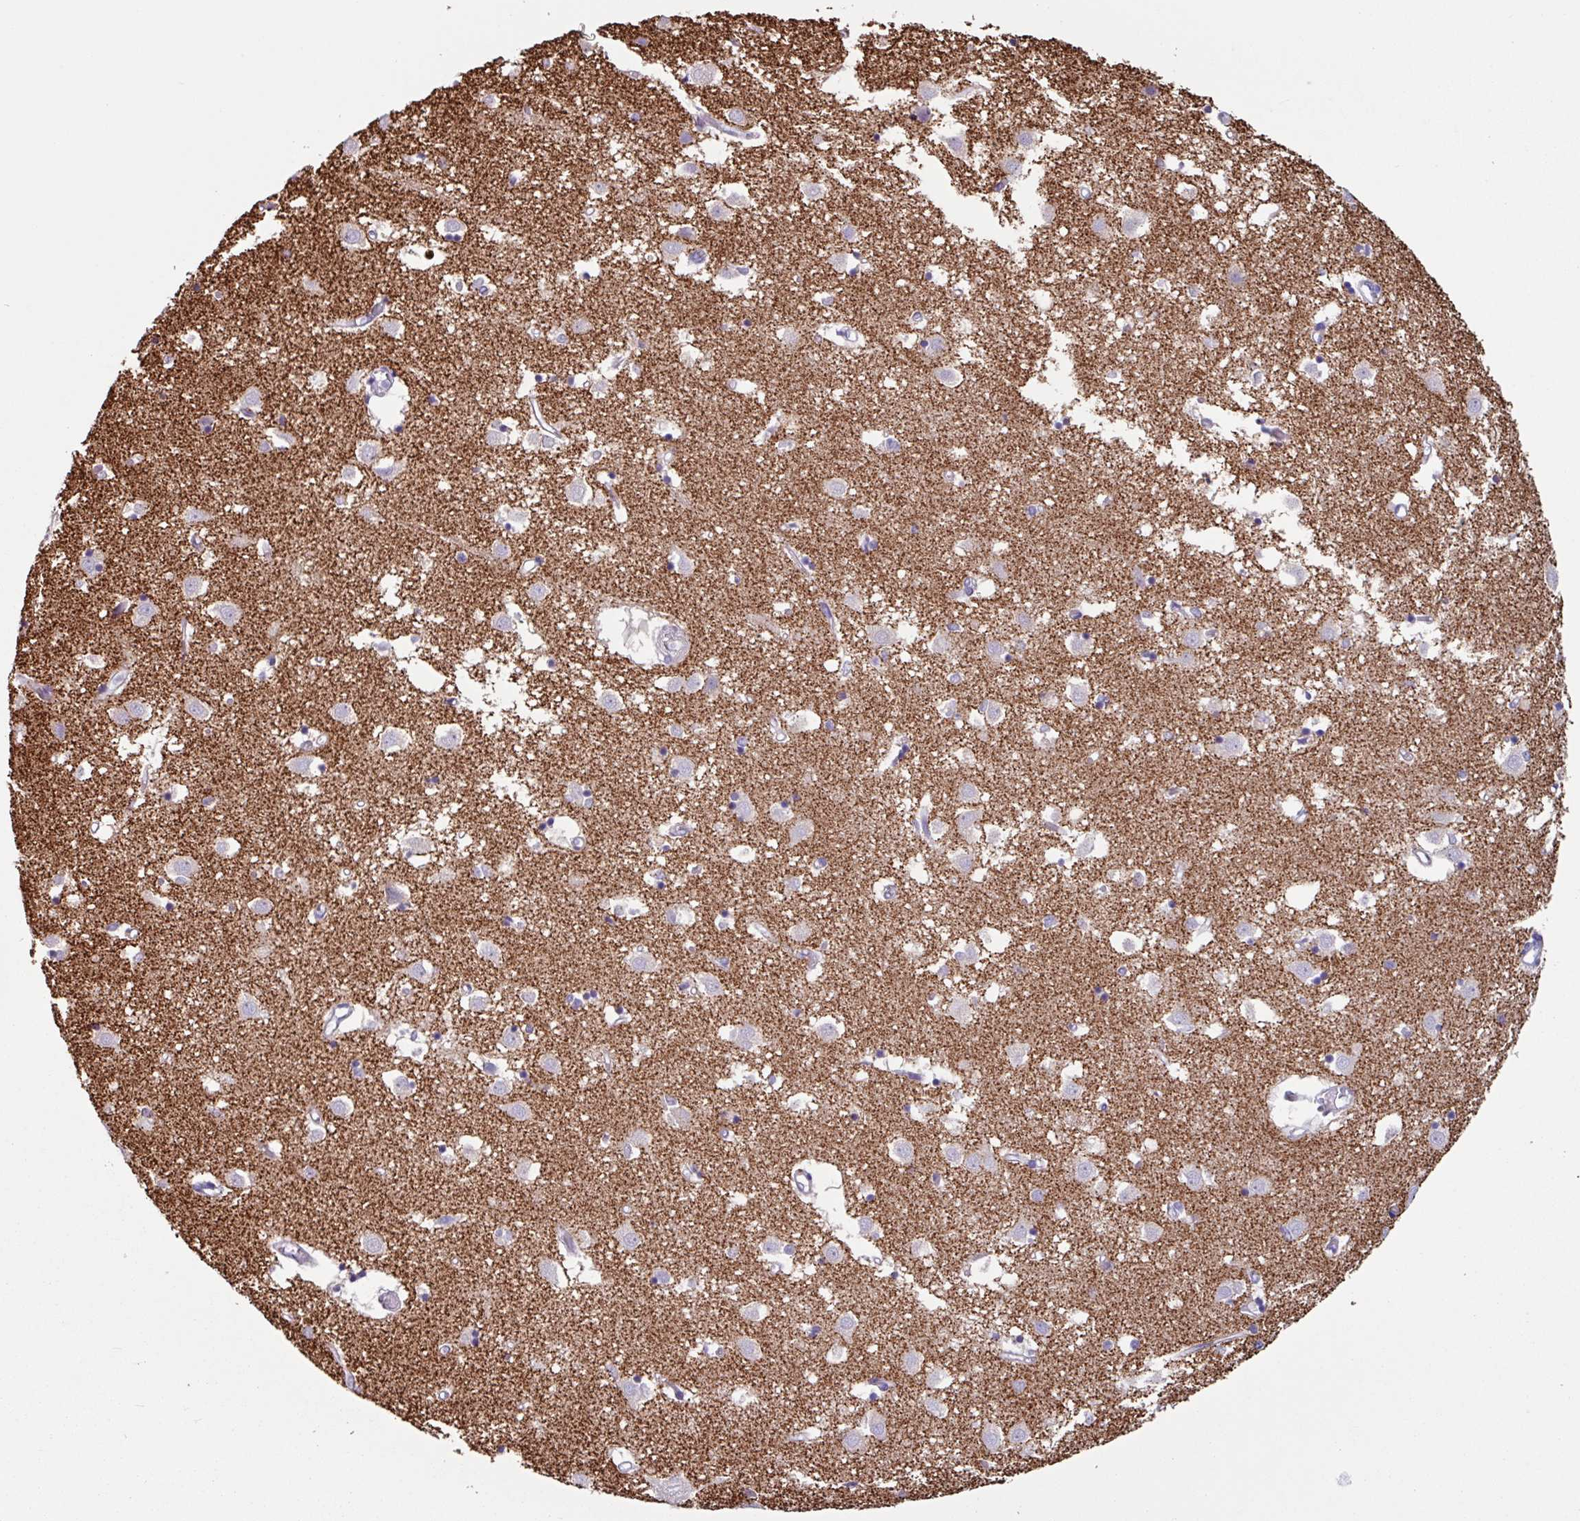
{"staining": {"intensity": "negative", "quantity": "none", "location": "none"}, "tissue": "caudate", "cell_type": "Glial cells", "image_type": "normal", "snomed": [{"axis": "morphology", "description": "Normal tissue, NOS"}, {"axis": "topography", "description": "Lateral ventricle wall"}], "caption": "Immunohistochemistry of normal caudate shows no expression in glial cells. (DAB IHC visualized using brightfield microscopy, high magnification).", "gene": "OTX1", "patient": {"sex": "male", "age": 70}}